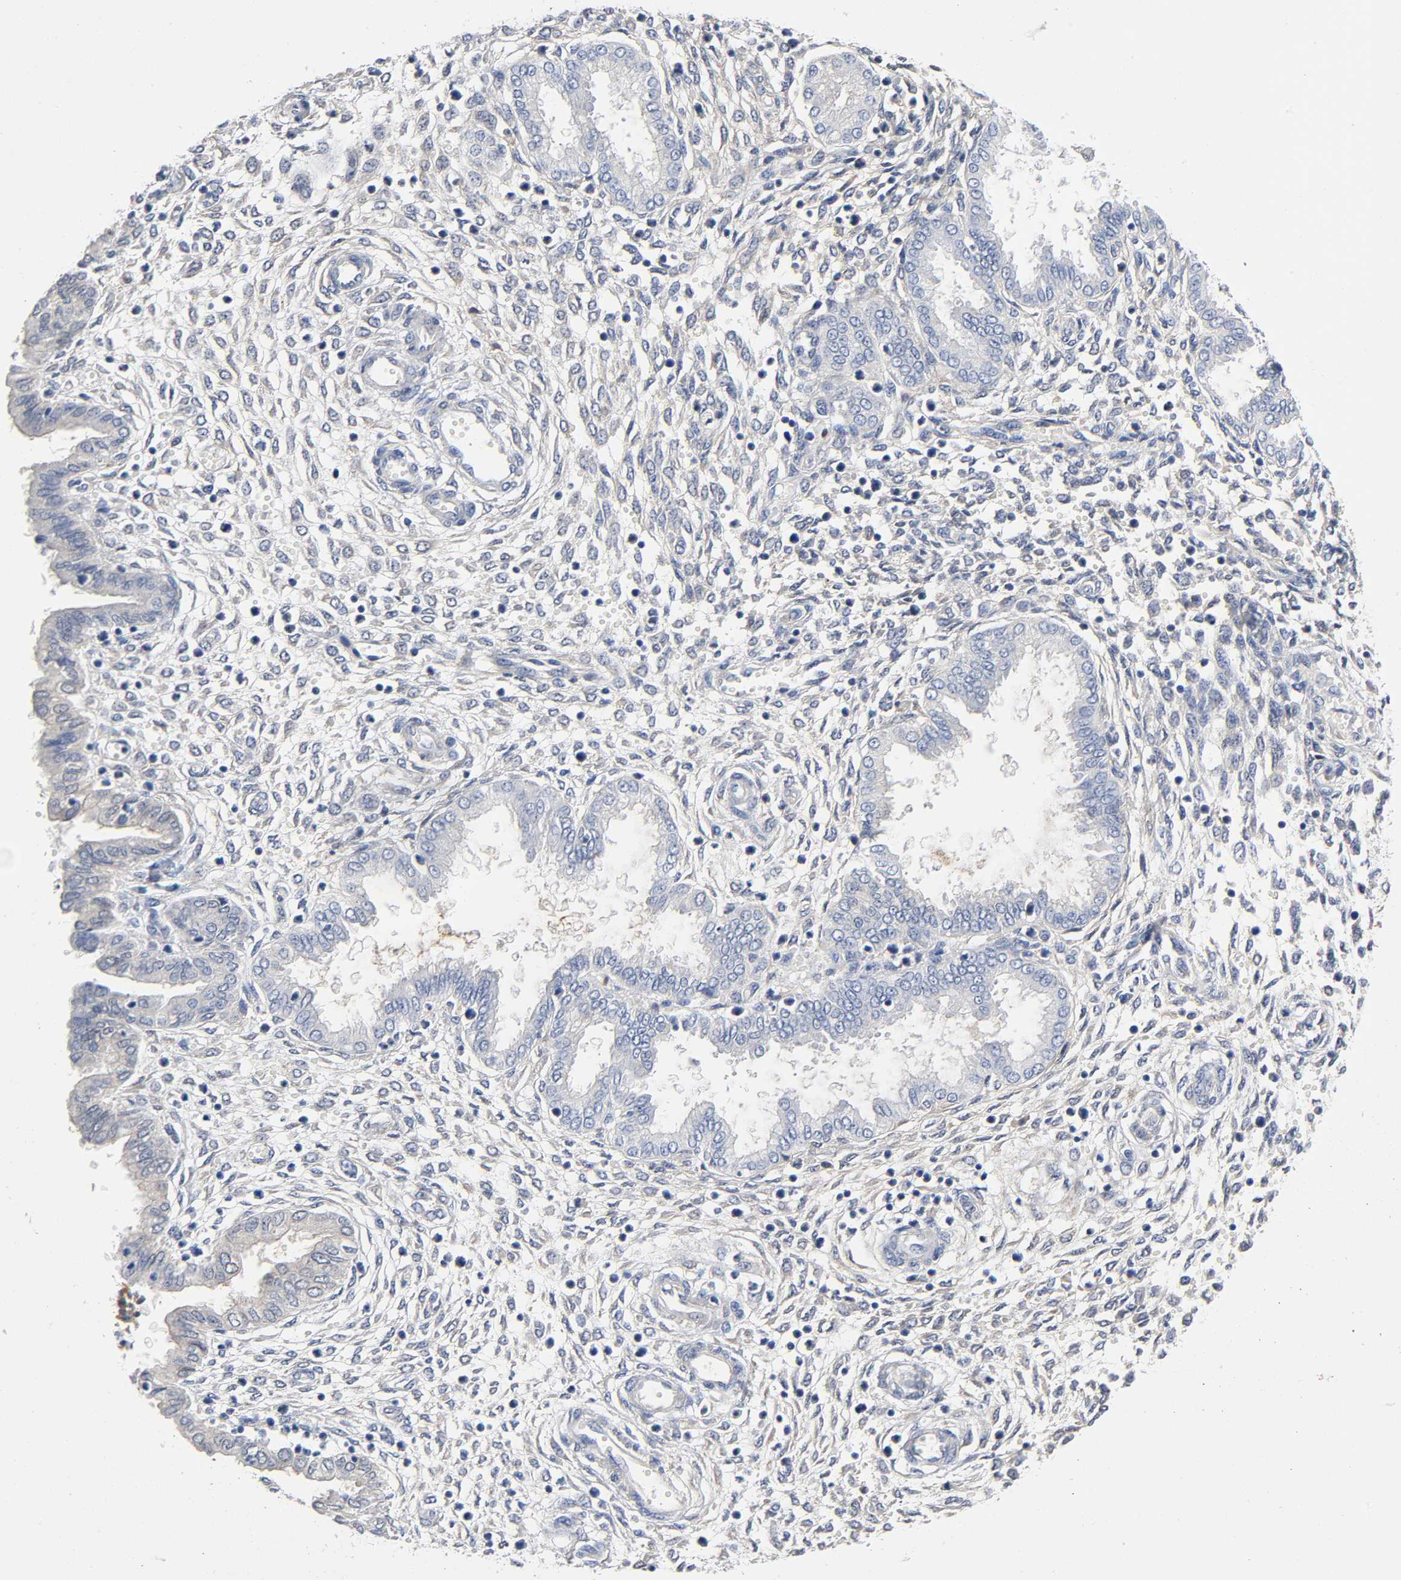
{"staining": {"intensity": "negative", "quantity": "none", "location": "none"}, "tissue": "endometrium", "cell_type": "Cells in endometrial stroma", "image_type": "normal", "snomed": [{"axis": "morphology", "description": "Normal tissue, NOS"}, {"axis": "topography", "description": "Endometrium"}], "caption": "Cells in endometrial stroma show no significant protein positivity in unremarkable endometrium. Brightfield microscopy of immunohistochemistry stained with DAB (brown) and hematoxylin (blue), captured at high magnification.", "gene": "TNC", "patient": {"sex": "female", "age": 33}}